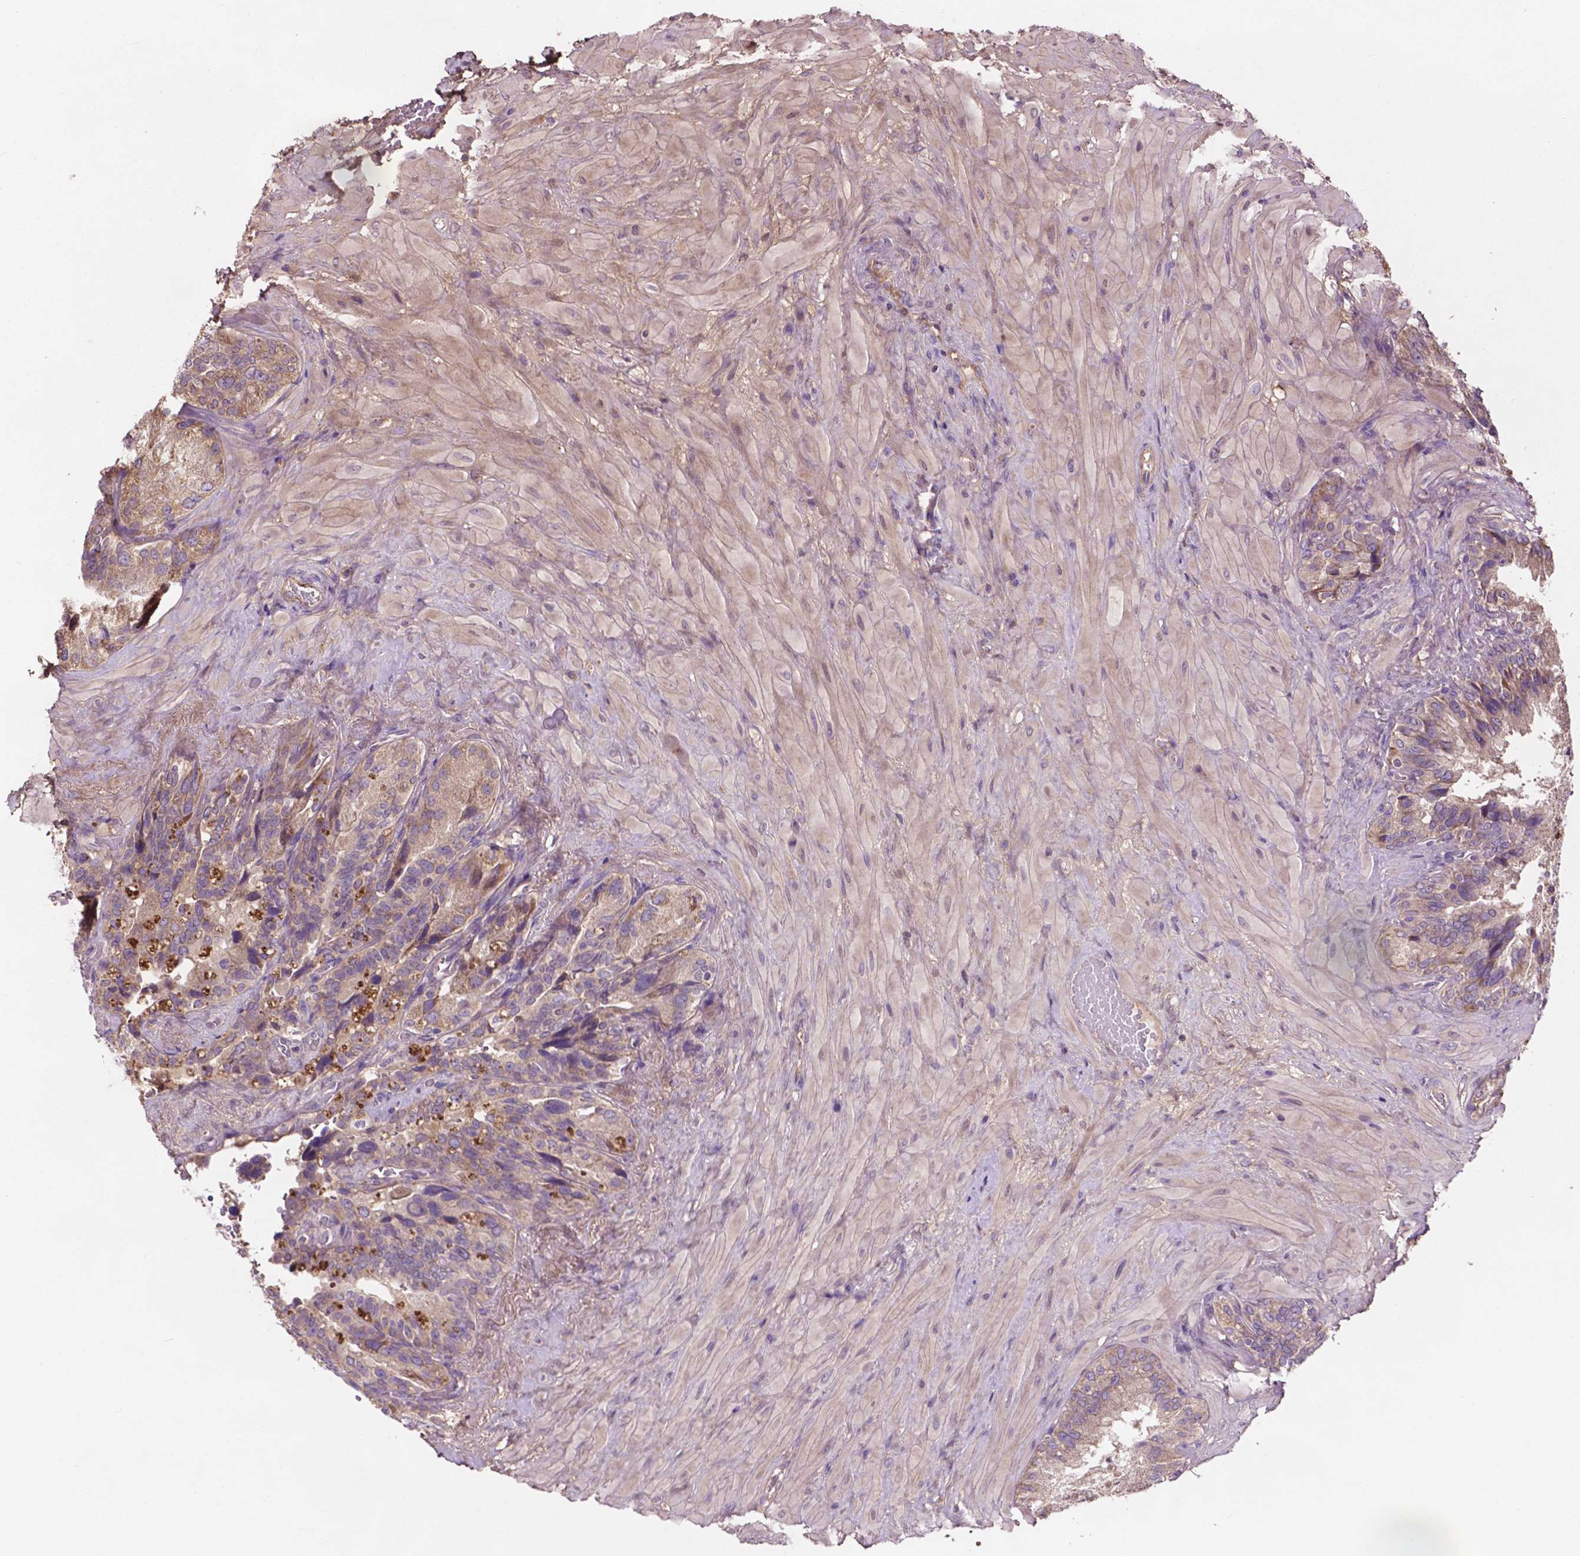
{"staining": {"intensity": "weak", "quantity": "25%-75%", "location": "cytoplasmic/membranous"}, "tissue": "seminal vesicle", "cell_type": "Glandular cells", "image_type": "normal", "snomed": [{"axis": "morphology", "description": "Normal tissue, NOS"}, {"axis": "topography", "description": "Seminal veicle"}], "caption": "The immunohistochemical stain labels weak cytoplasmic/membranous staining in glandular cells of unremarkable seminal vesicle. (Brightfield microscopy of DAB IHC at high magnification).", "gene": "GJA9", "patient": {"sex": "male", "age": 69}}